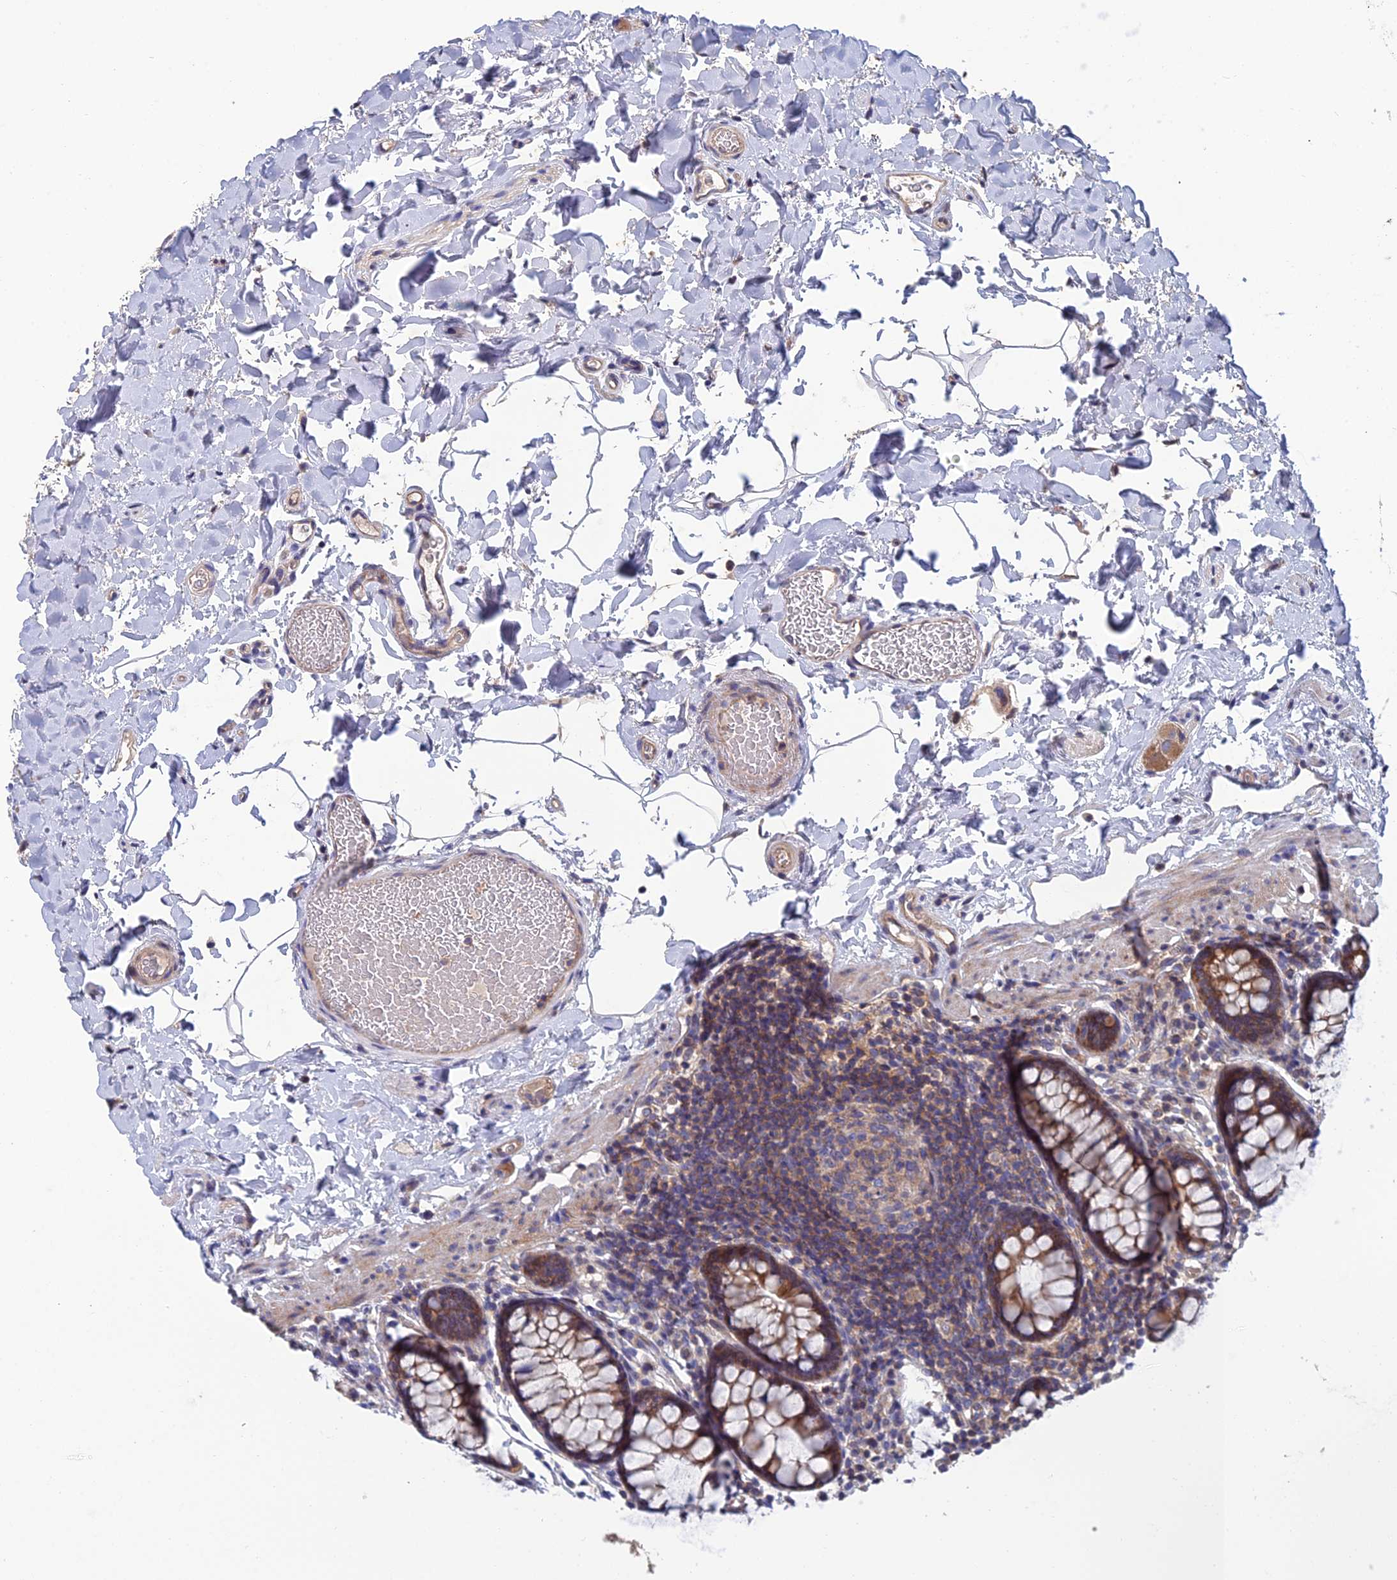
{"staining": {"intensity": "moderate", "quantity": ">75%", "location": "cytoplasmic/membranous"}, "tissue": "colon", "cell_type": "Endothelial cells", "image_type": "normal", "snomed": [{"axis": "morphology", "description": "Normal tissue, NOS"}, {"axis": "topography", "description": "Colon"}], "caption": "High-power microscopy captured an immunohistochemistry (IHC) histopathology image of benign colon, revealing moderate cytoplasmic/membranous staining in about >75% of endothelial cells.", "gene": "USP37", "patient": {"sex": "female", "age": 80}}